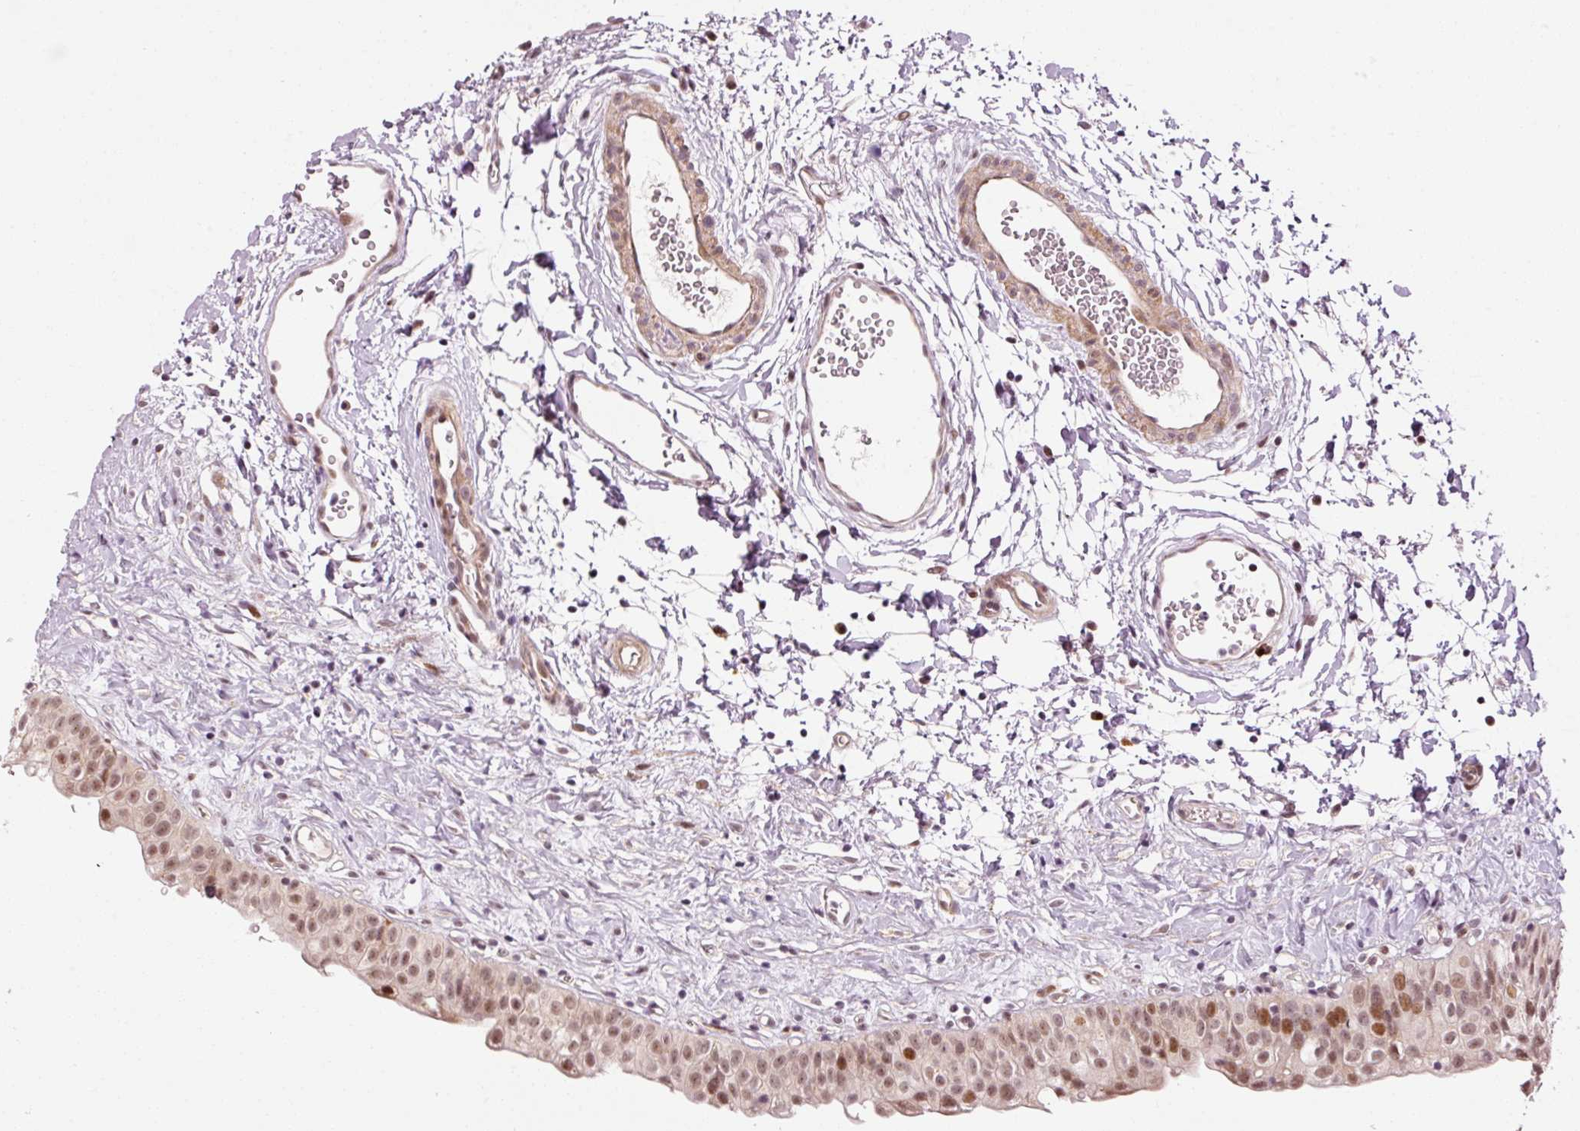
{"staining": {"intensity": "moderate", "quantity": ">75%", "location": "cytoplasmic/membranous,nuclear"}, "tissue": "urinary bladder", "cell_type": "Urothelial cells", "image_type": "normal", "snomed": [{"axis": "morphology", "description": "Normal tissue, NOS"}, {"axis": "topography", "description": "Urinary bladder"}], "caption": "Protein staining by IHC demonstrates moderate cytoplasmic/membranous,nuclear staining in approximately >75% of urothelial cells in normal urinary bladder.", "gene": "ANKRD20A1", "patient": {"sex": "male", "age": 51}}